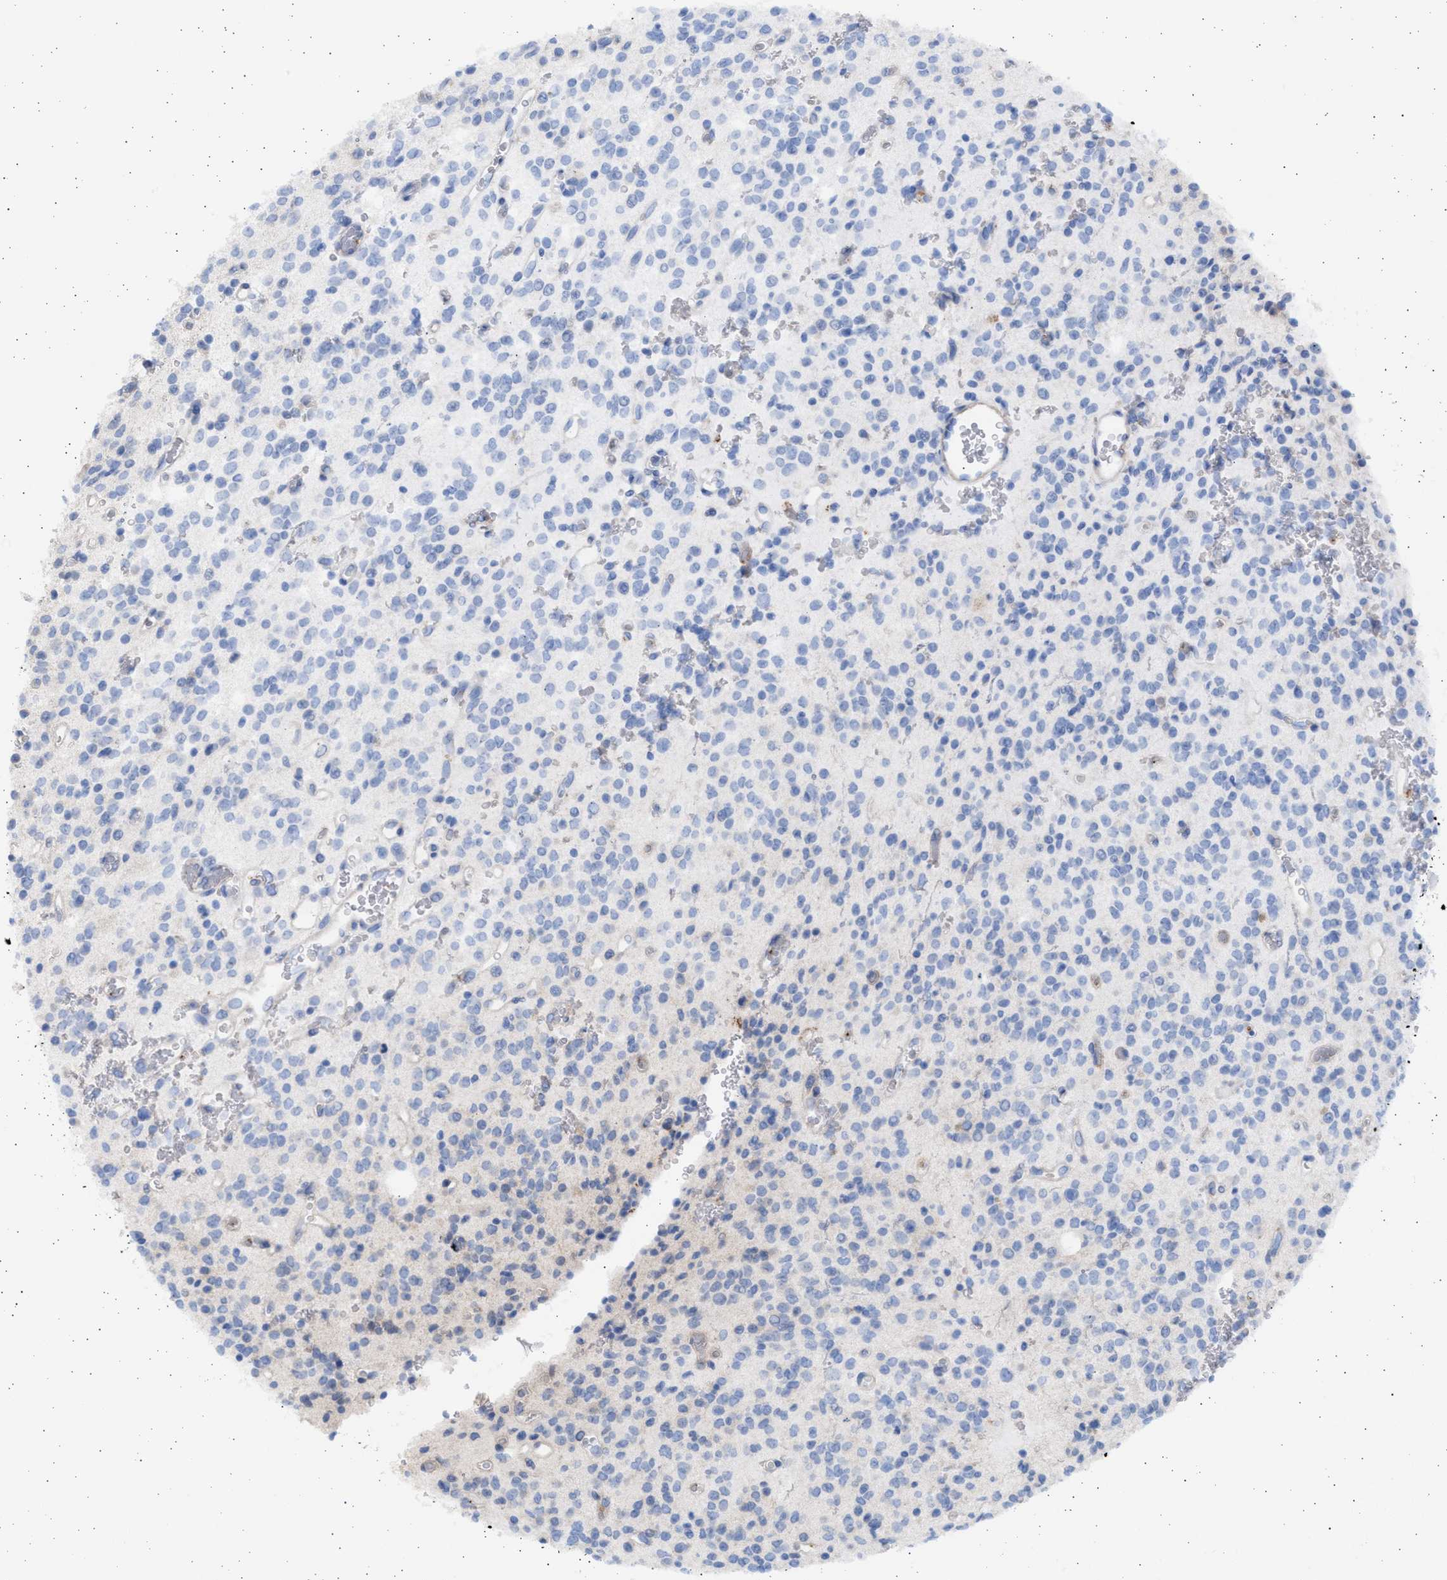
{"staining": {"intensity": "negative", "quantity": "none", "location": "none"}, "tissue": "glioma", "cell_type": "Tumor cells", "image_type": "cancer", "snomed": [{"axis": "morphology", "description": "Glioma, malignant, High grade"}, {"axis": "topography", "description": "Brain"}], "caption": "High power microscopy image of an immunohistochemistry (IHC) histopathology image of high-grade glioma (malignant), revealing no significant staining in tumor cells.", "gene": "NBR1", "patient": {"sex": "male", "age": 34}}